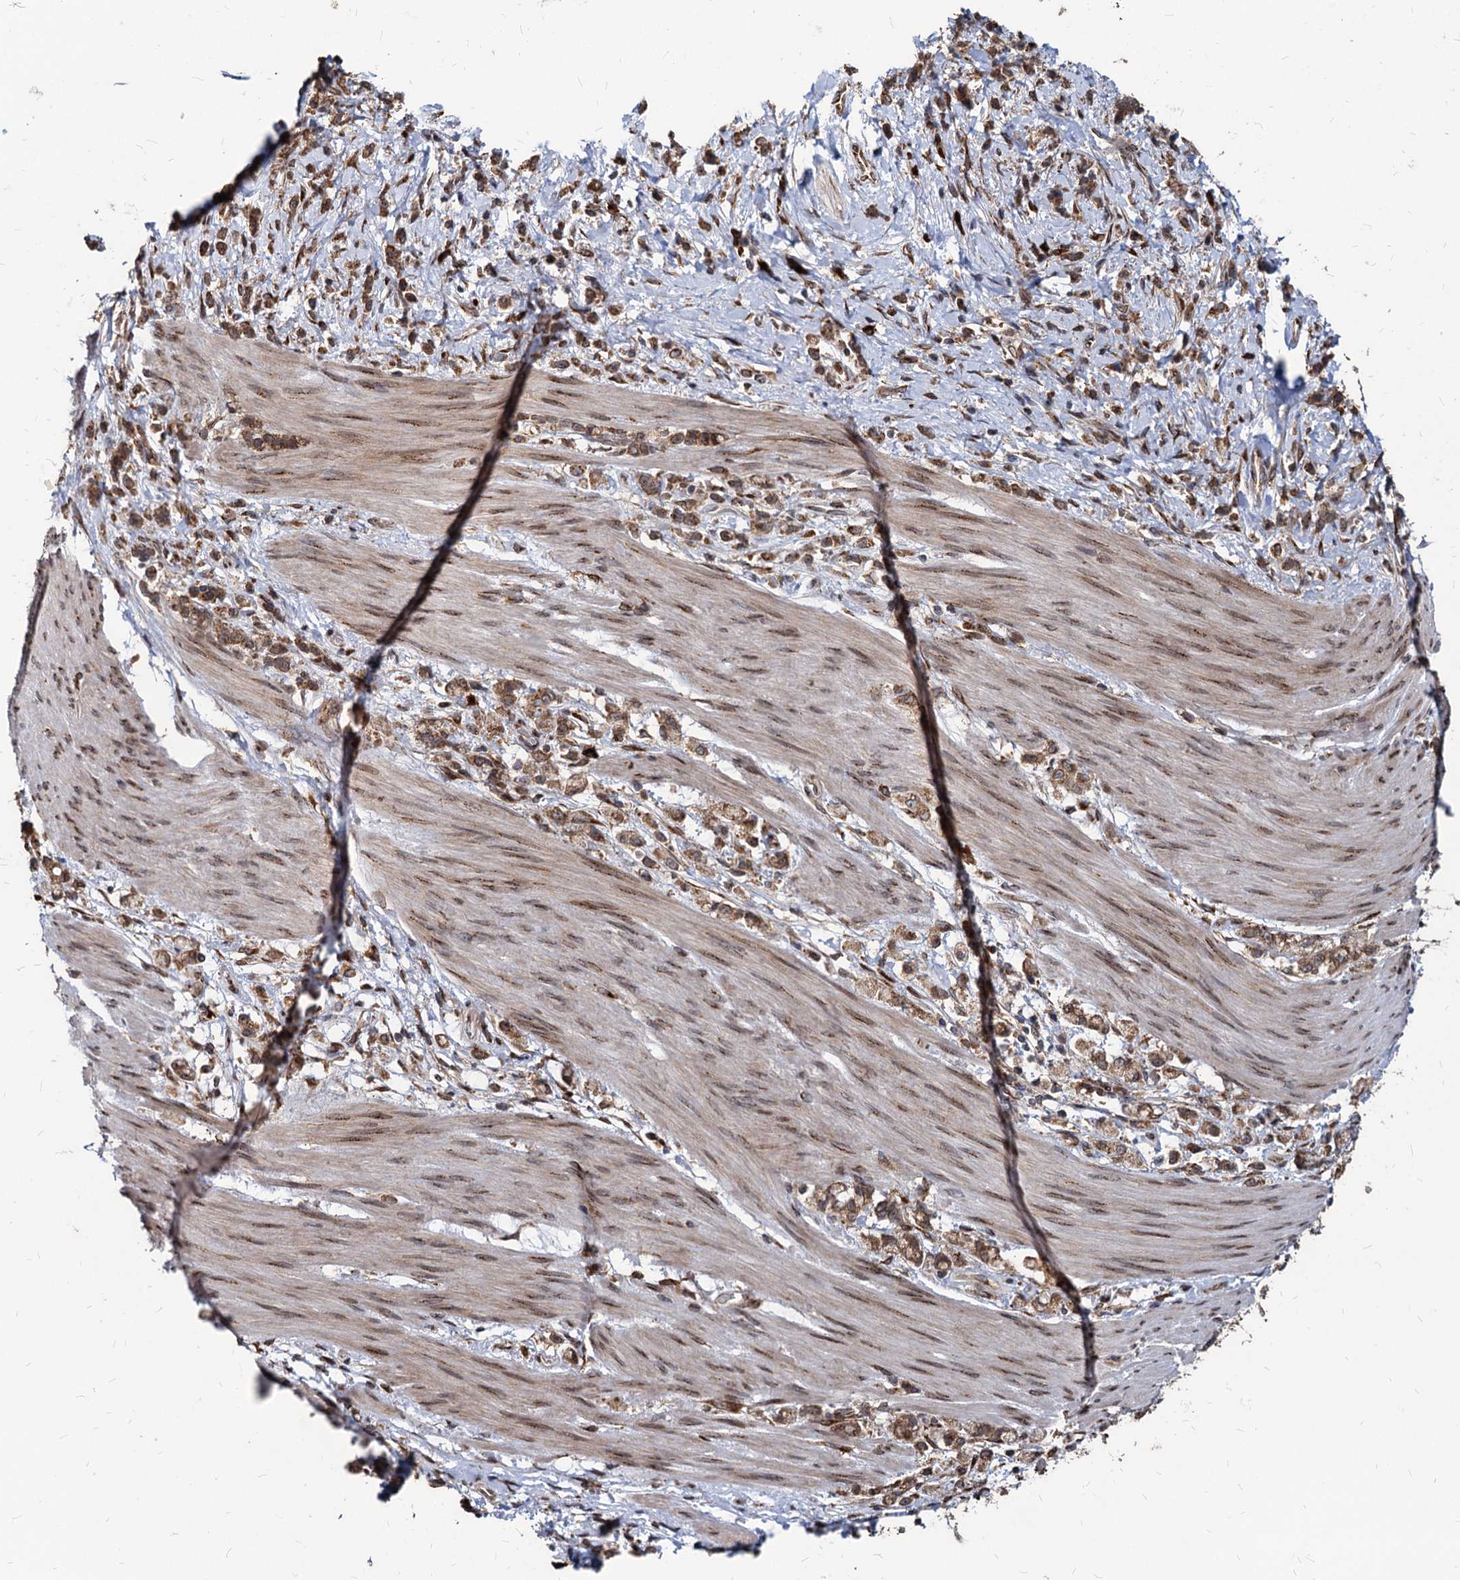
{"staining": {"intensity": "moderate", "quantity": ">75%", "location": "cytoplasmic/membranous"}, "tissue": "stomach cancer", "cell_type": "Tumor cells", "image_type": "cancer", "snomed": [{"axis": "morphology", "description": "Adenocarcinoma, NOS"}, {"axis": "topography", "description": "Stomach"}], "caption": "Moderate cytoplasmic/membranous protein positivity is present in approximately >75% of tumor cells in stomach adenocarcinoma.", "gene": "SAAL1", "patient": {"sex": "female", "age": 60}}